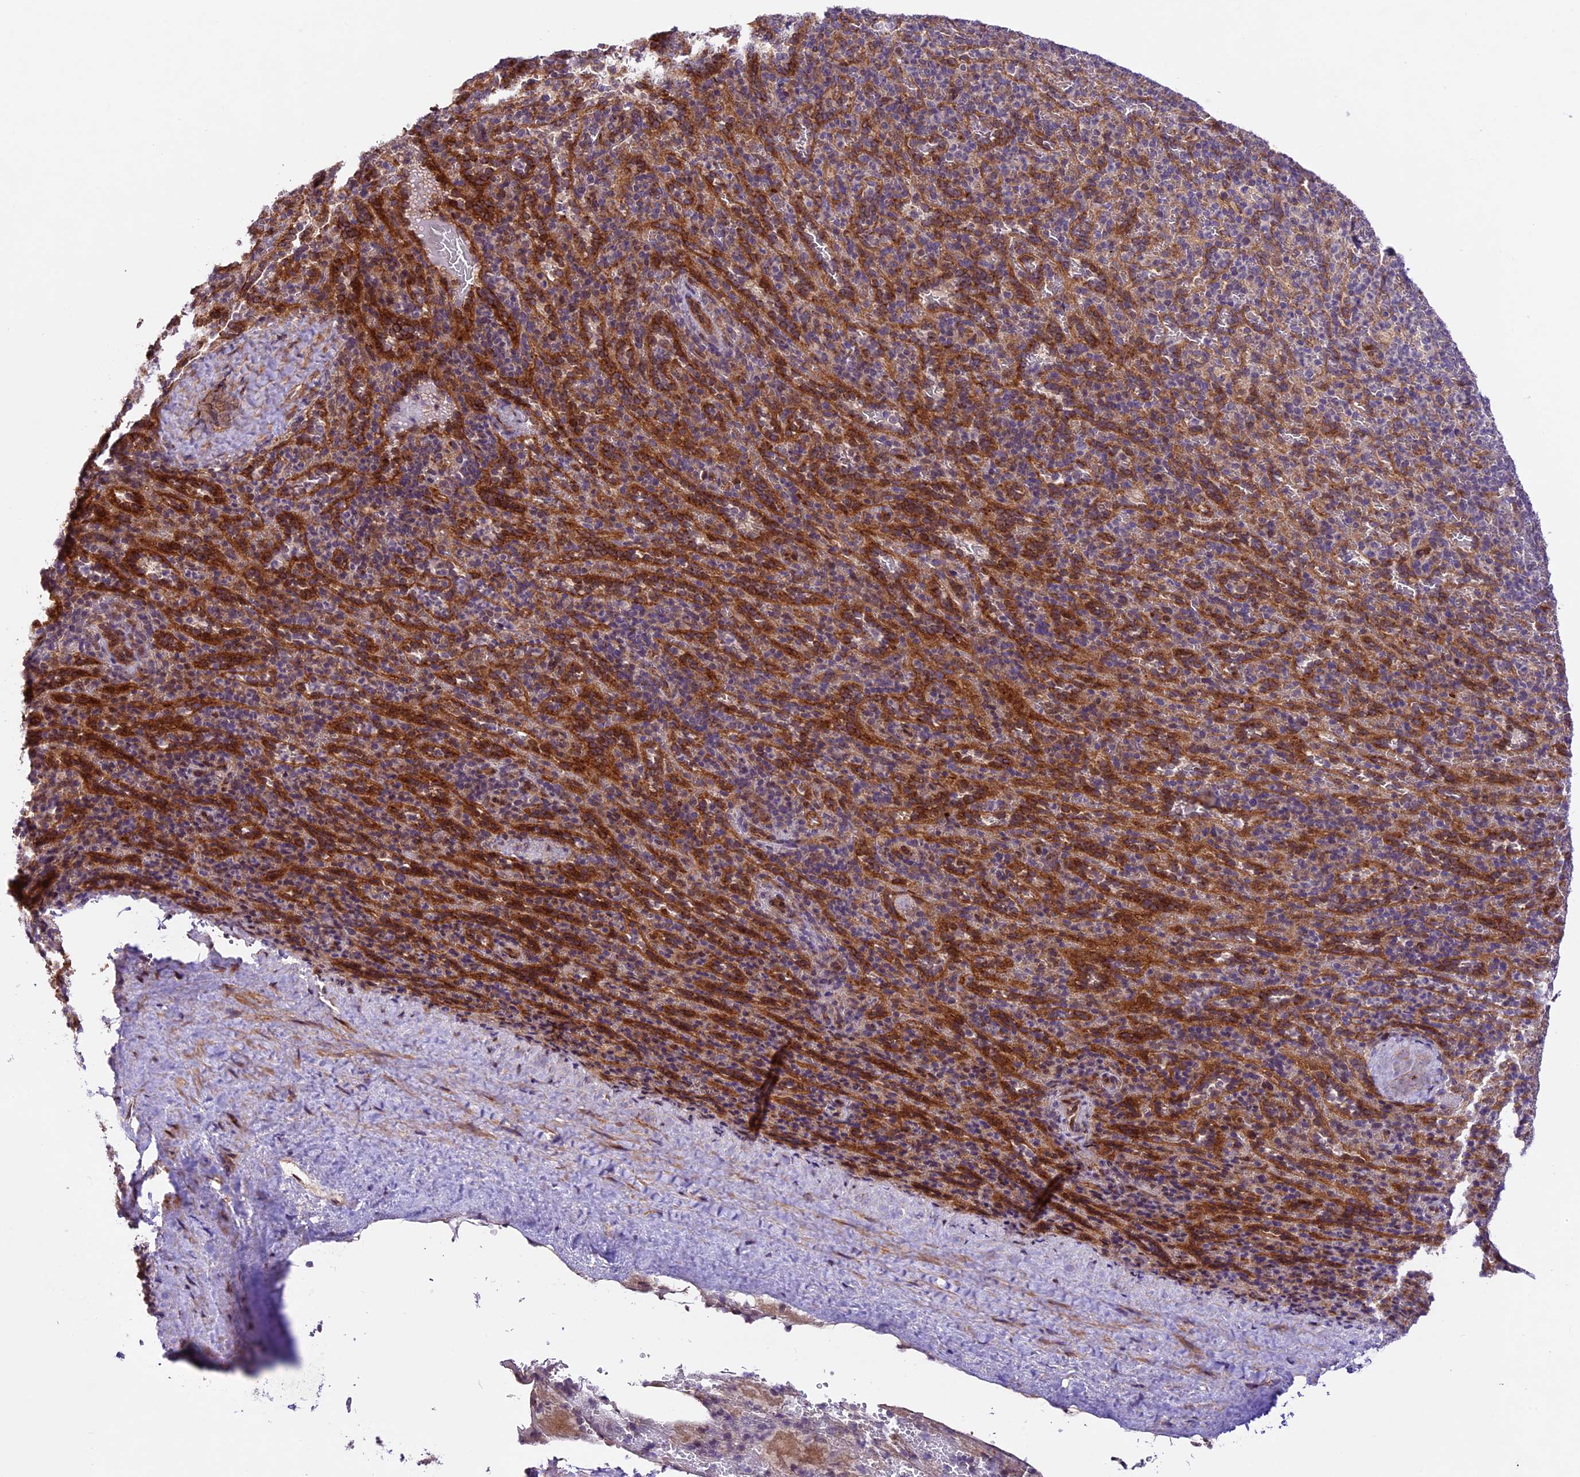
{"staining": {"intensity": "moderate", "quantity": "<25%", "location": "cytoplasmic/membranous"}, "tissue": "spleen", "cell_type": "Cells in red pulp", "image_type": "normal", "snomed": [{"axis": "morphology", "description": "Normal tissue, NOS"}, {"axis": "topography", "description": "Spleen"}], "caption": "Normal spleen exhibits moderate cytoplasmic/membranous positivity in approximately <25% of cells in red pulp, visualized by immunohistochemistry.", "gene": "CCSER1", "patient": {"sex": "female", "age": 21}}